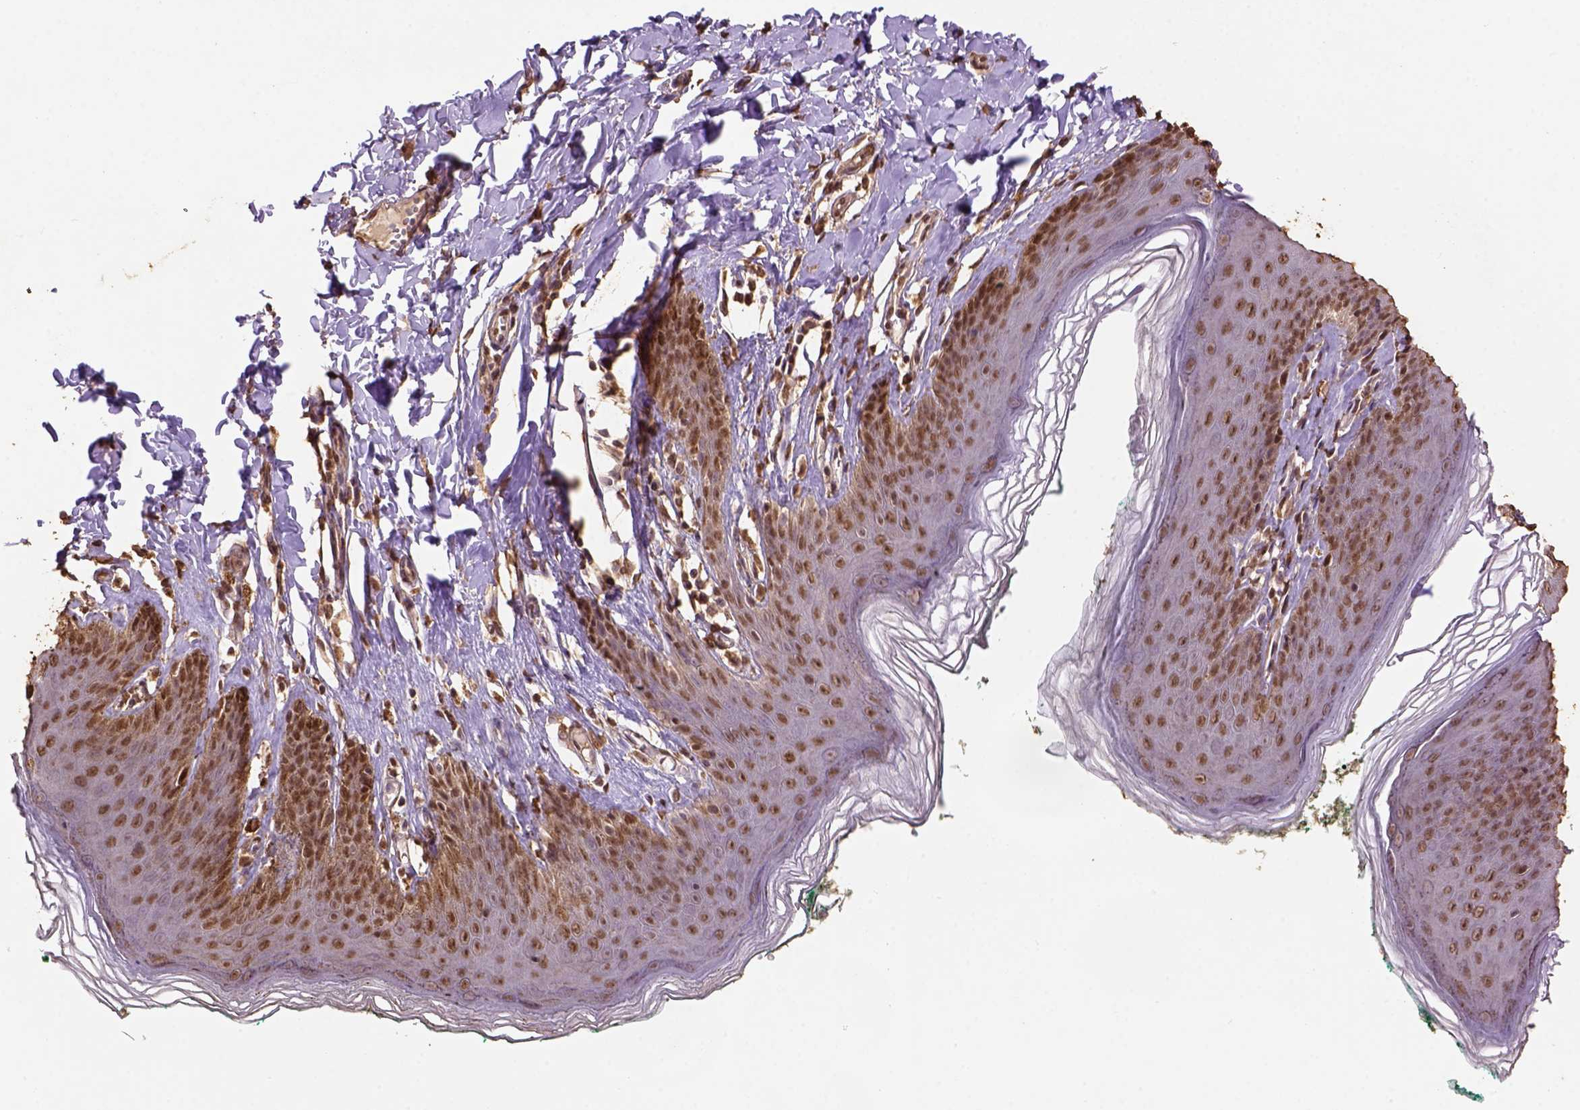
{"staining": {"intensity": "moderate", "quantity": ">75%", "location": "nuclear"}, "tissue": "skin", "cell_type": "Epidermal cells", "image_type": "normal", "snomed": [{"axis": "morphology", "description": "Normal tissue, NOS"}, {"axis": "topography", "description": "Vulva"}, {"axis": "topography", "description": "Peripheral nerve tissue"}], "caption": "This micrograph reveals benign skin stained with IHC to label a protein in brown. The nuclear of epidermal cells show moderate positivity for the protein. Nuclei are counter-stained blue.", "gene": "CSTF2T", "patient": {"sex": "female", "age": 66}}